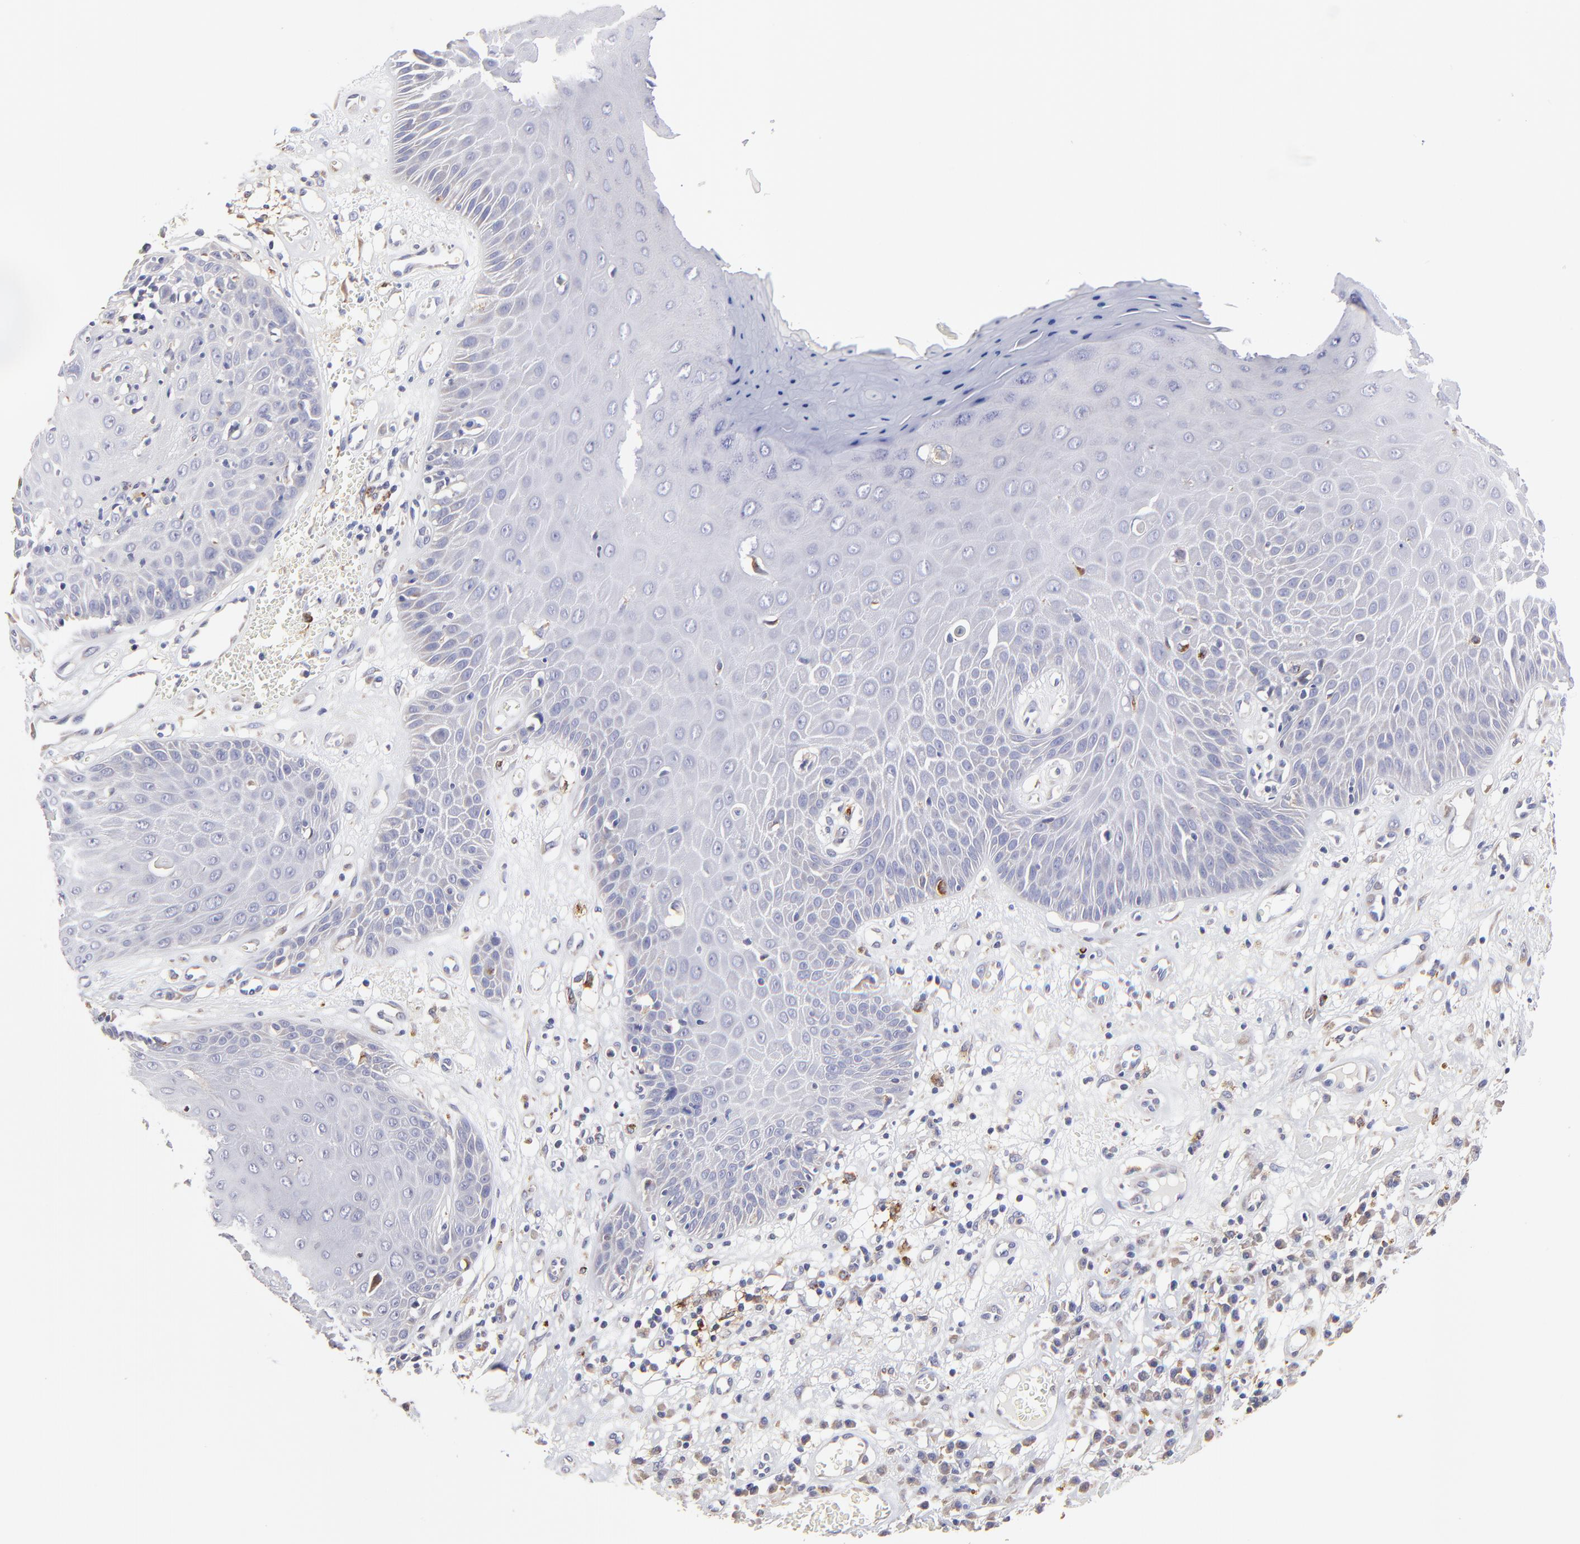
{"staining": {"intensity": "weak", "quantity": "<25%", "location": "cytoplasmic/membranous"}, "tissue": "skin cancer", "cell_type": "Tumor cells", "image_type": "cancer", "snomed": [{"axis": "morphology", "description": "Squamous cell carcinoma, NOS"}, {"axis": "topography", "description": "Skin"}], "caption": "The IHC histopathology image has no significant staining in tumor cells of skin squamous cell carcinoma tissue.", "gene": "GCSAM", "patient": {"sex": "male", "age": 65}}